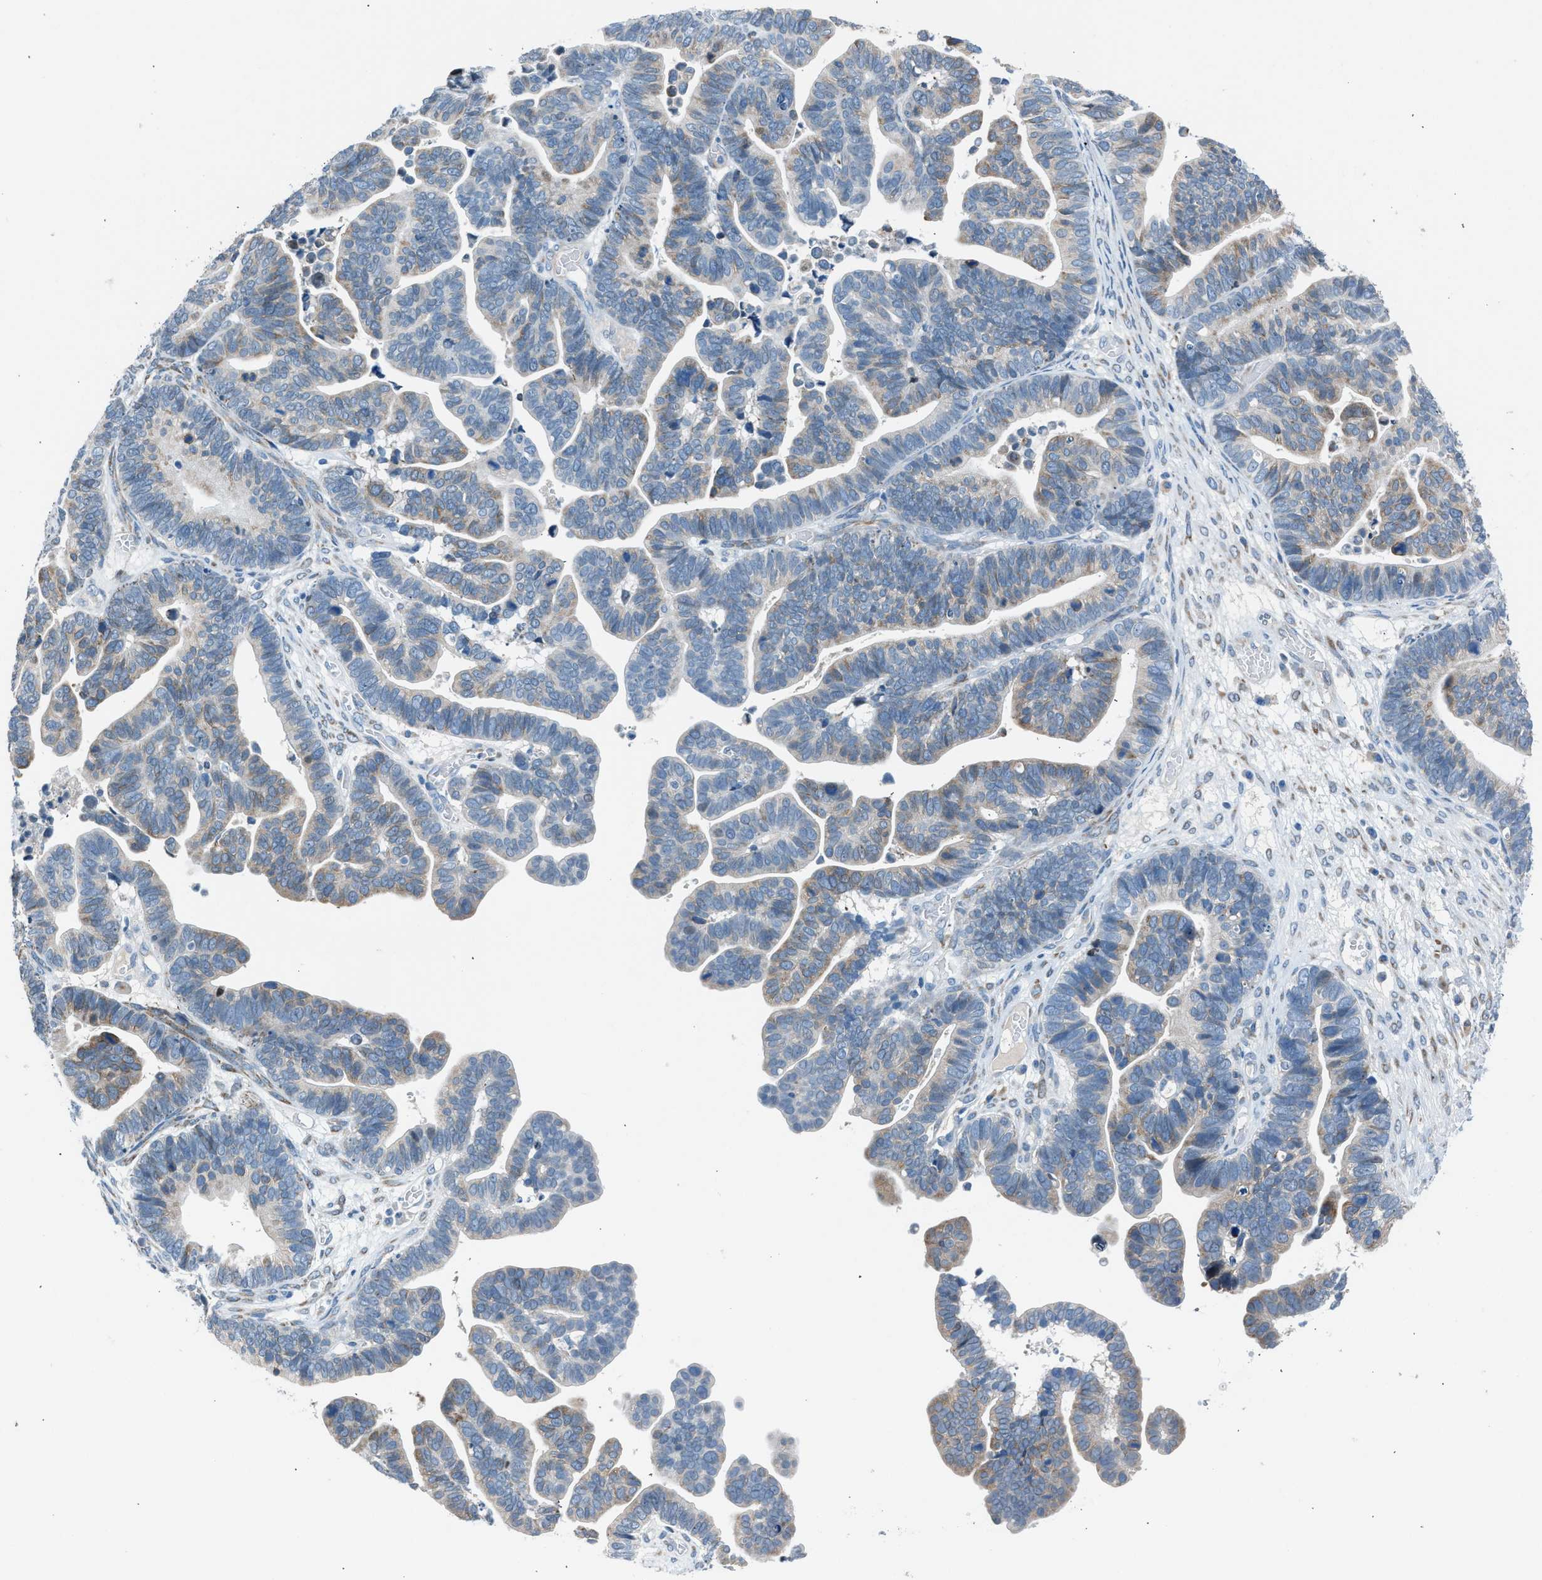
{"staining": {"intensity": "weak", "quantity": "25%-75%", "location": "cytoplasmic/membranous"}, "tissue": "ovarian cancer", "cell_type": "Tumor cells", "image_type": "cancer", "snomed": [{"axis": "morphology", "description": "Cystadenocarcinoma, serous, NOS"}, {"axis": "topography", "description": "Ovary"}], "caption": "Ovarian cancer was stained to show a protein in brown. There is low levels of weak cytoplasmic/membranous positivity in approximately 25%-75% of tumor cells.", "gene": "RNF41", "patient": {"sex": "female", "age": 56}}